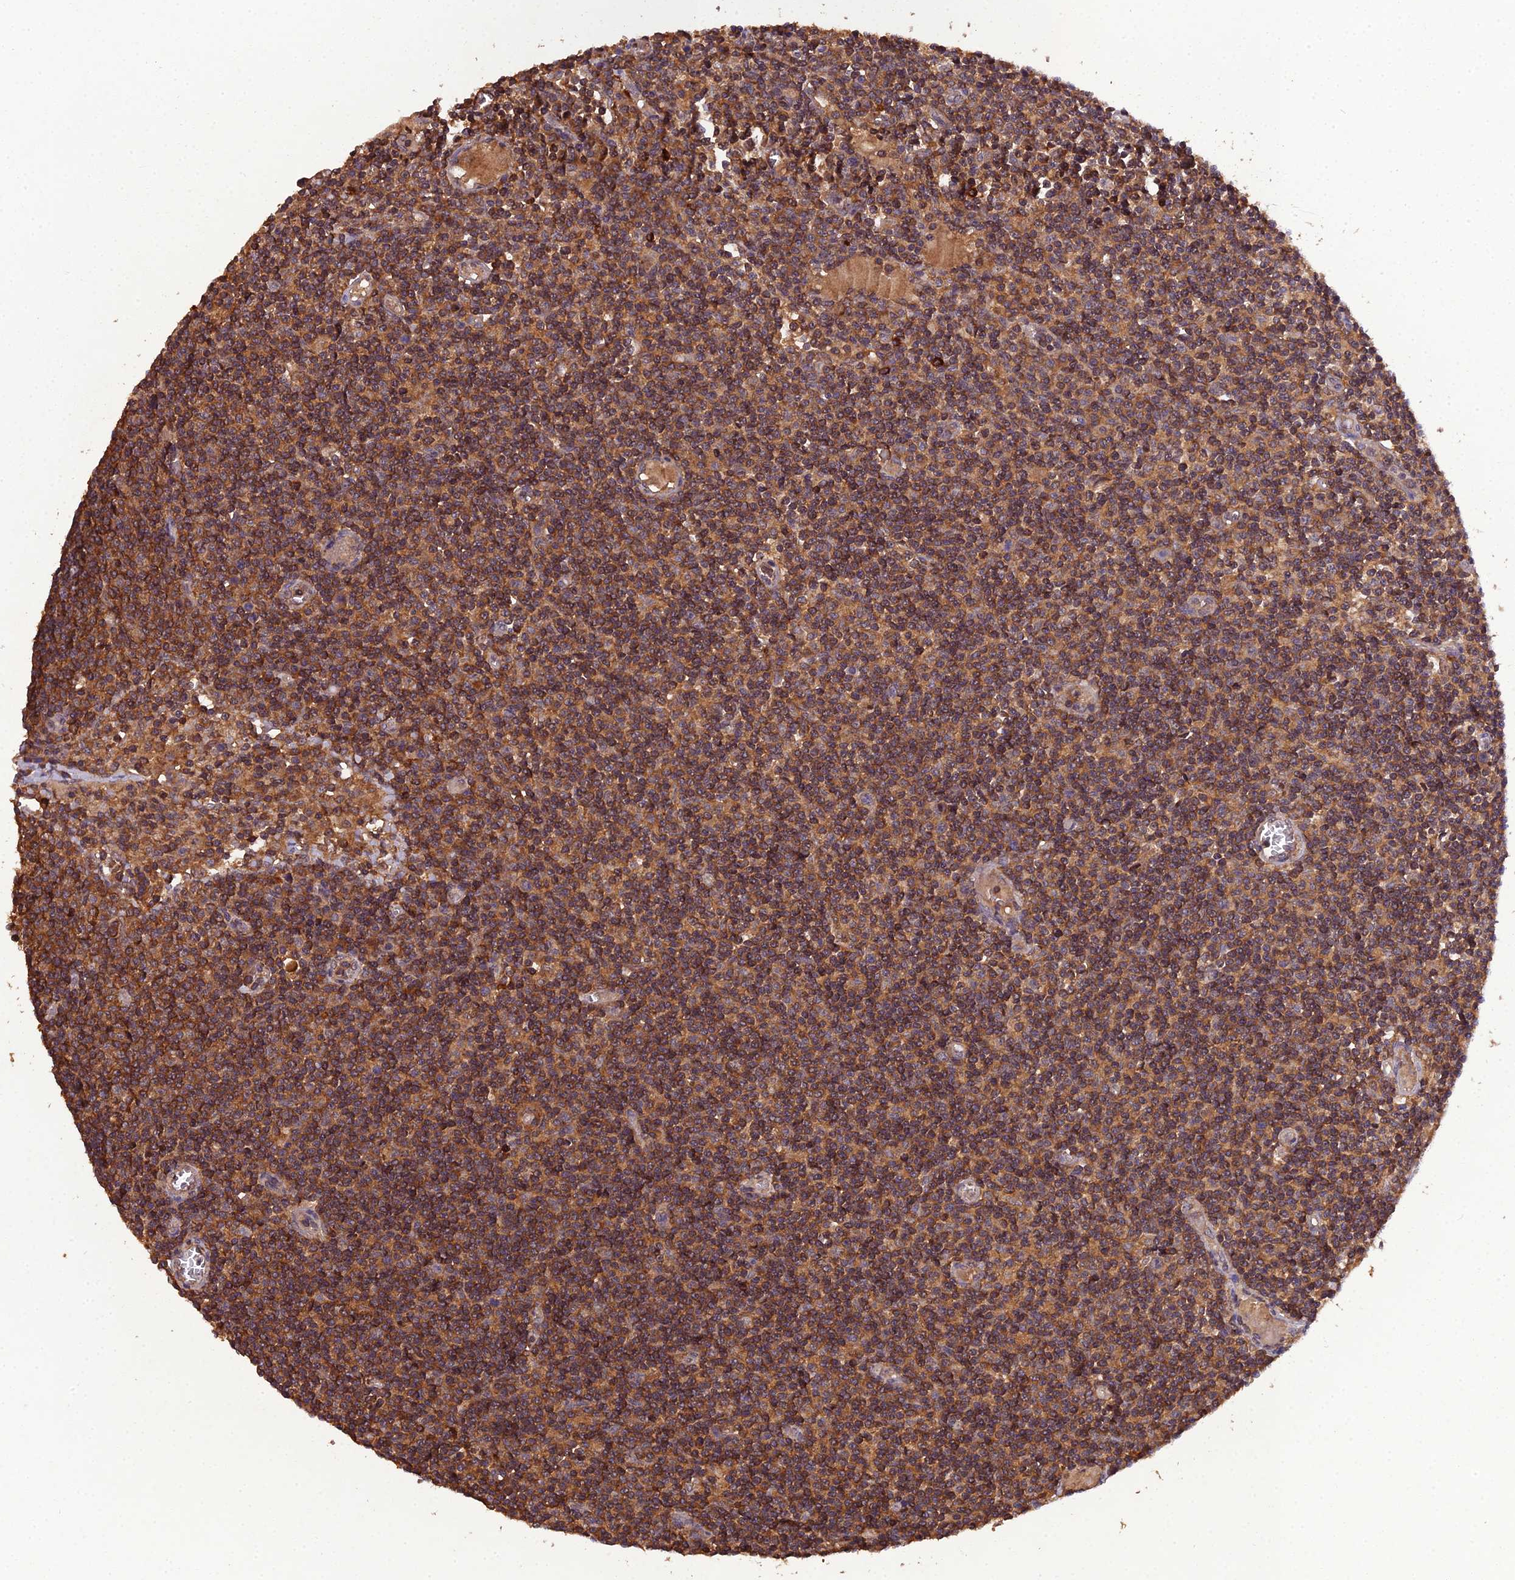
{"staining": {"intensity": "moderate", "quantity": ">75%", "location": "cytoplasmic/membranous"}, "tissue": "lymph node", "cell_type": "Germinal center cells", "image_type": "normal", "snomed": [{"axis": "morphology", "description": "Normal tissue, NOS"}, {"axis": "topography", "description": "Lymph node"}], "caption": "A histopathology image showing moderate cytoplasmic/membranous positivity in approximately >75% of germinal center cells in unremarkable lymph node, as visualized by brown immunohistochemical staining.", "gene": "TMEM258", "patient": {"sex": "female", "age": 55}}